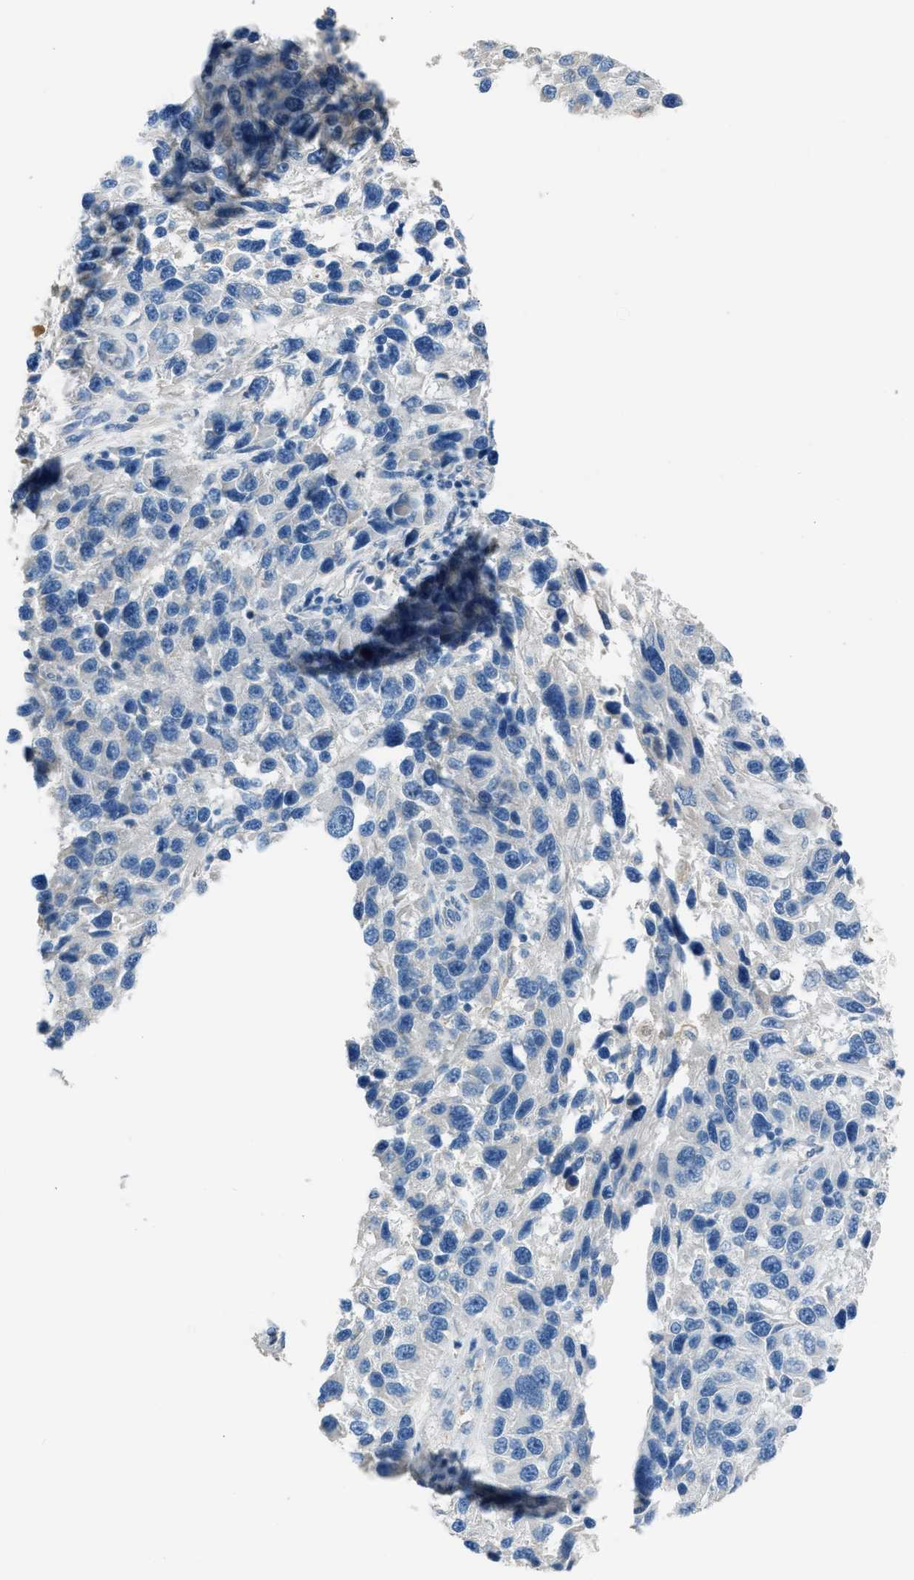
{"staining": {"intensity": "negative", "quantity": "none", "location": "none"}, "tissue": "melanoma", "cell_type": "Tumor cells", "image_type": "cancer", "snomed": [{"axis": "morphology", "description": "Malignant melanoma, NOS"}, {"axis": "topography", "description": "Skin"}], "caption": "High power microscopy image of an immunohistochemistry histopathology image of melanoma, revealing no significant staining in tumor cells.", "gene": "SLC22A15", "patient": {"sex": "male", "age": 53}}